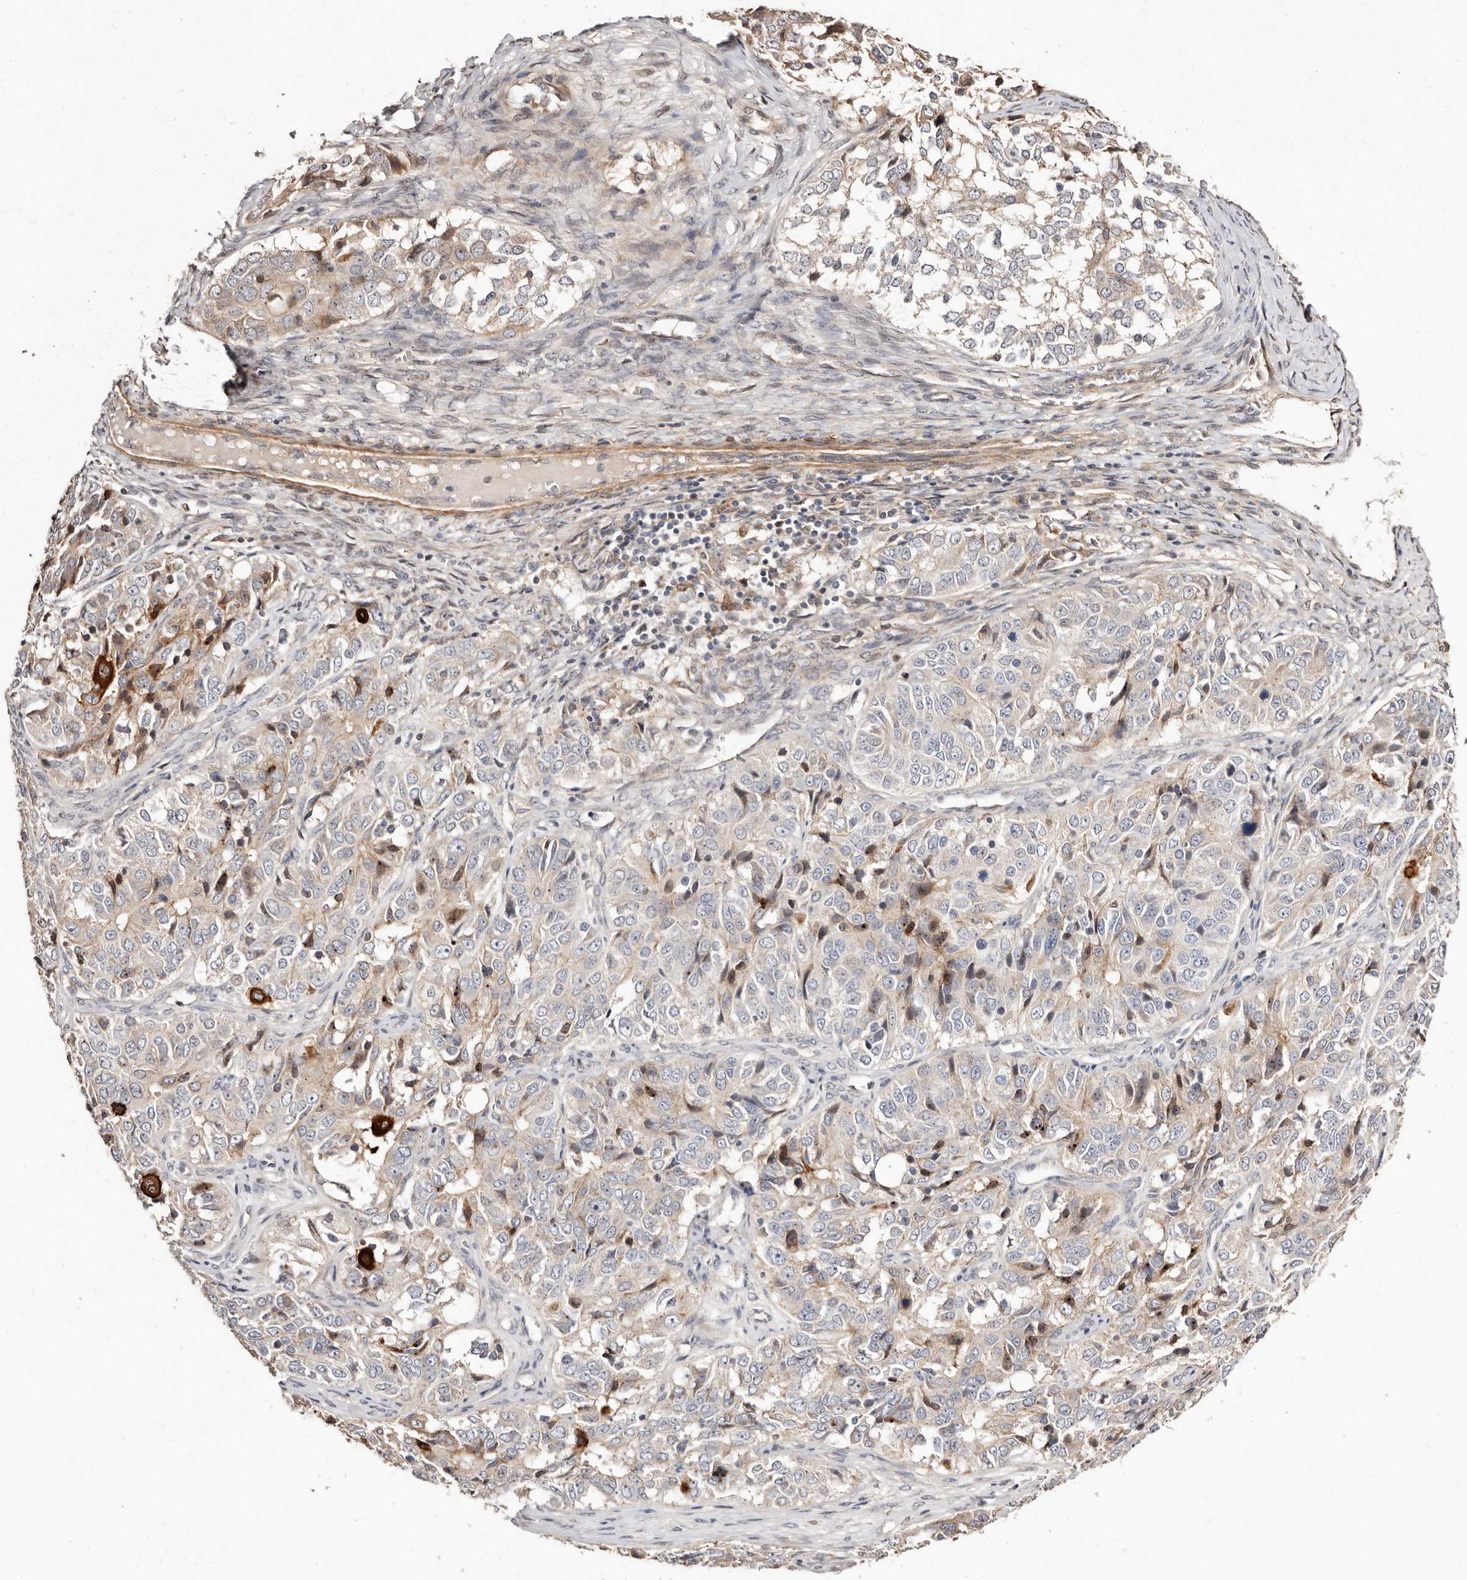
{"staining": {"intensity": "weak", "quantity": "25%-75%", "location": "cytoplasmic/membranous"}, "tissue": "ovarian cancer", "cell_type": "Tumor cells", "image_type": "cancer", "snomed": [{"axis": "morphology", "description": "Carcinoma, endometroid"}, {"axis": "topography", "description": "Ovary"}], "caption": "High-power microscopy captured an immunohistochemistry histopathology image of ovarian cancer (endometroid carcinoma), revealing weak cytoplasmic/membranous expression in approximately 25%-75% of tumor cells.", "gene": "APOL6", "patient": {"sex": "female", "age": 51}}